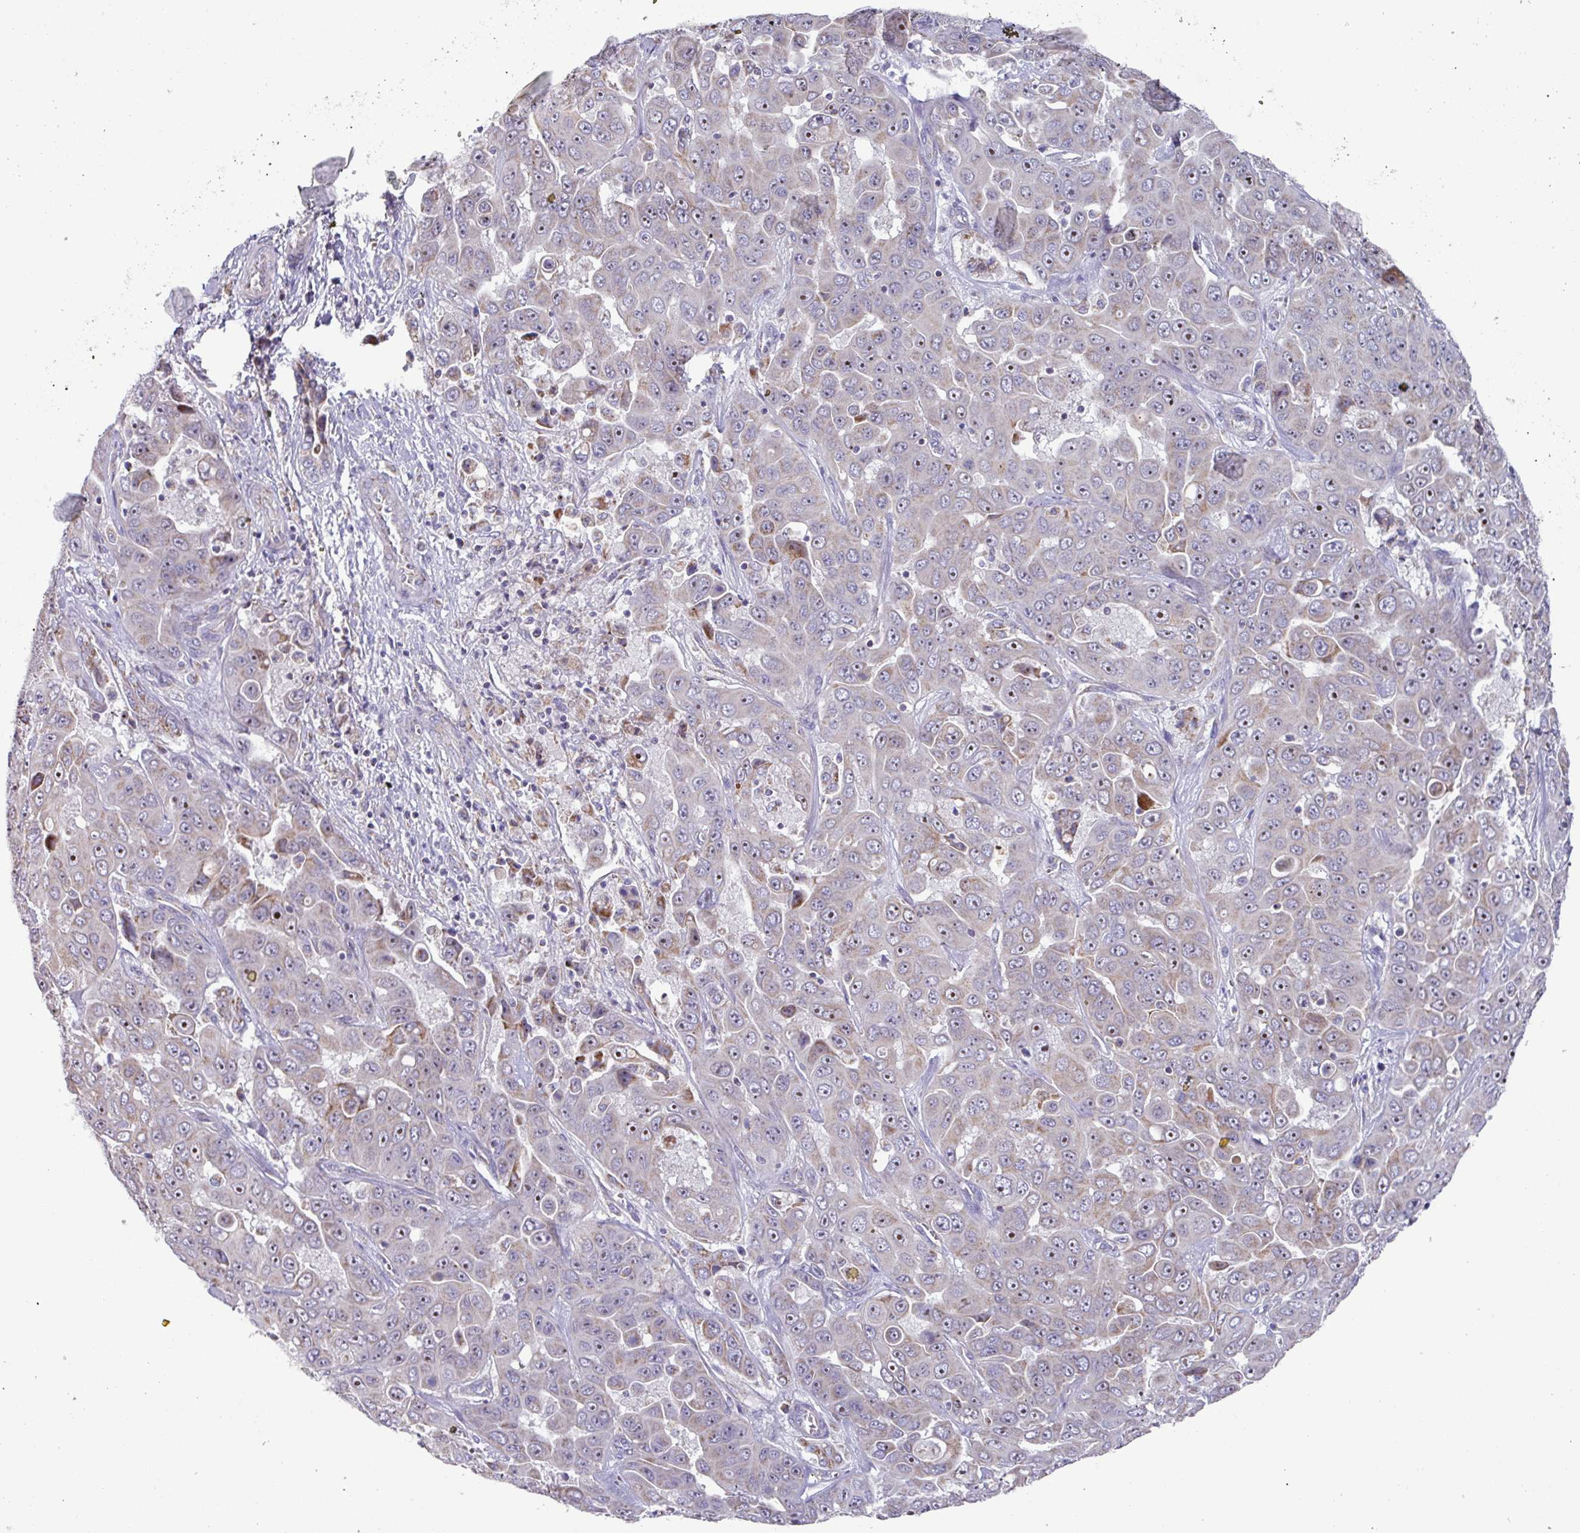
{"staining": {"intensity": "weak", "quantity": "25%-75%", "location": "cytoplasmic/membranous"}, "tissue": "liver cancer", "cell_type": "Tumor cells", "image_type": "cancer", "snomed": [{"axis": "morphology", "description": "Cholangiocarcinoma"}, {"axis": "topography", "description": "Liver"}], "caption": "Immunohistochemistry (IHC) of human liver cholangiocarcinoma reveals low levels of weak cytoplasmic/membranous staining in approximately 25%-75% of tumor cells.", "gene": "MT-ND4", "patient": {"sex": "female", "age": 52}}